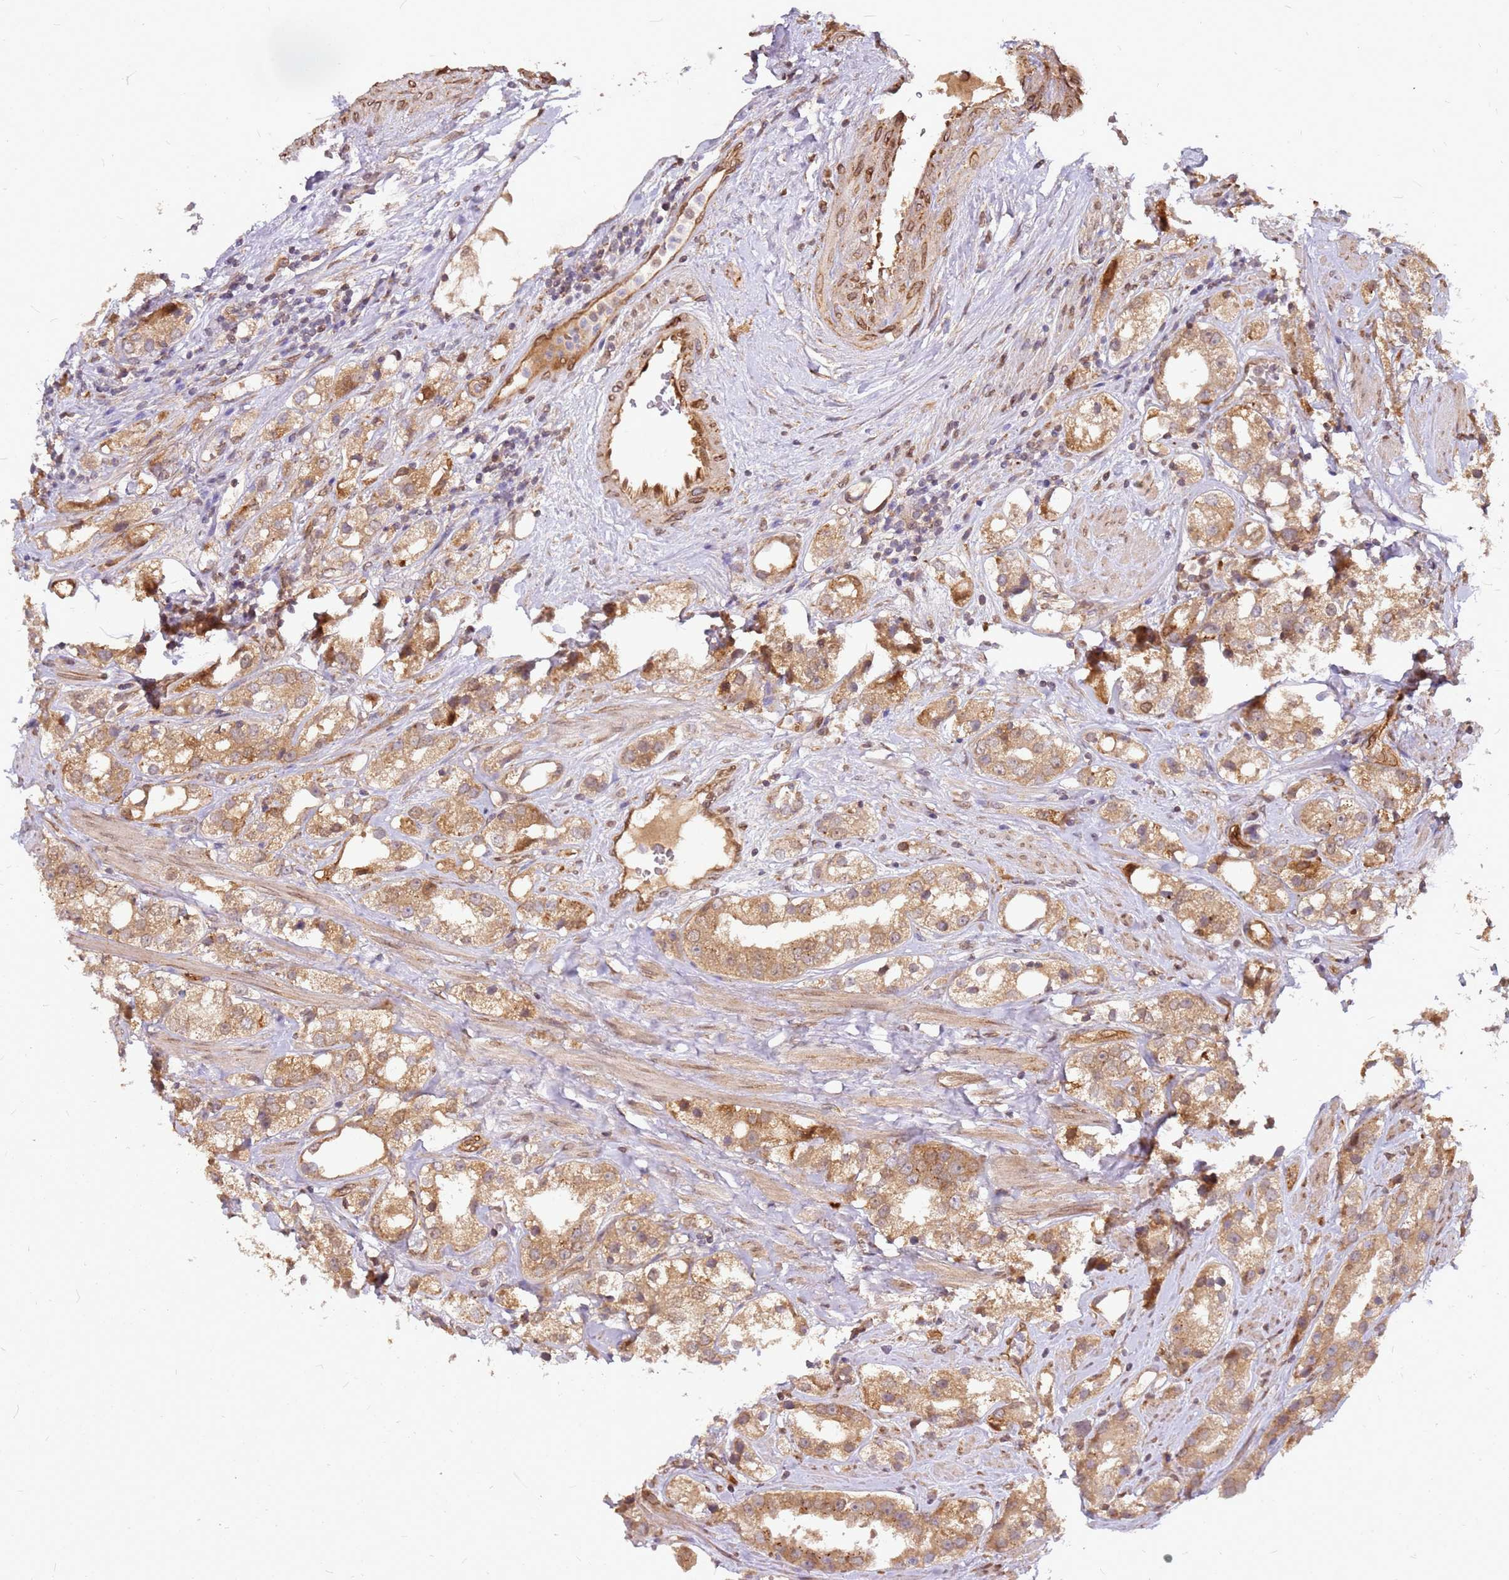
{"staining": {"intensity": "moderate", "quantity": ">75%", "location": "cytoplasmic/membranous"}, "tissue": "prostate cancer", "cell_type": "Tumor cells", "image_type": "cancer", "snomed": [{"axis": "morphology", "description": "Adenocarcinoma, NOS"}, {"axis": "topography", "description": "Prostate"}], "caption": "Tumor cells reveal medium levels of moderate cytoplasmic/membranous positivity in about >75% of cells in human adenocarcinoma (prostate). Nuclei are stained in blue.", "gene": "NUDT14", "patient": {"sex": "male", "age": 79}}